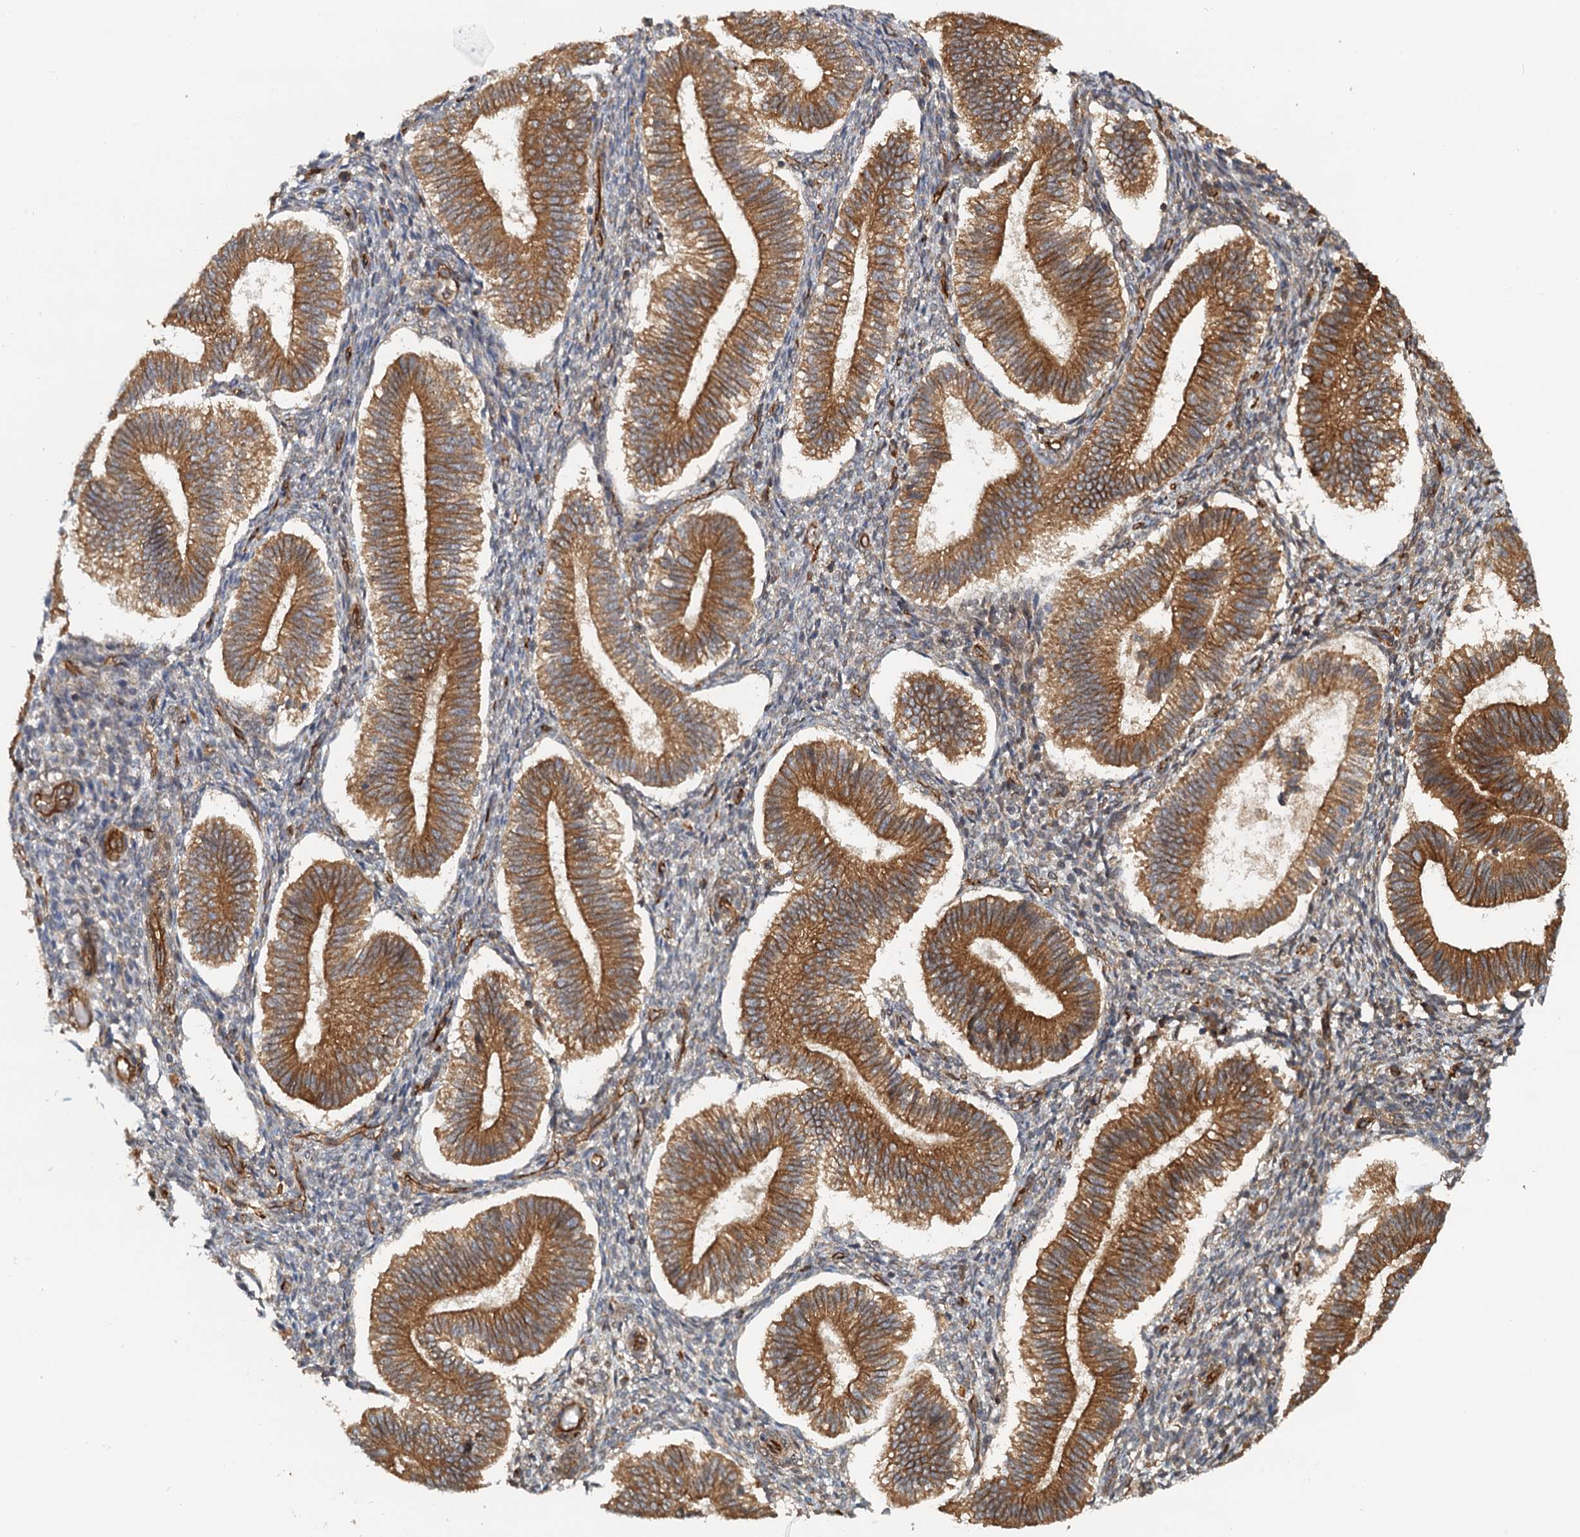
{"staining": {"intensity": "weak", "quantity": "<25%", "location": "cytoplasmic/membranous"}, "tissue": "endometrium", "cell_type": "Cells in endometrial stroma", "image_type": "normal", "snomed": [{"axis": "morphology", "description": "Normal tissue, NOS"}, {"axis": "topography", "description": "Endometrium"}], "caption": "Immunohistochemical staining of unremarkable endometrium reveals no significant expression in cells in endometrial stroma.", "gene": "NIPAL3", "patient": {"sex": "female", "age": 25}}